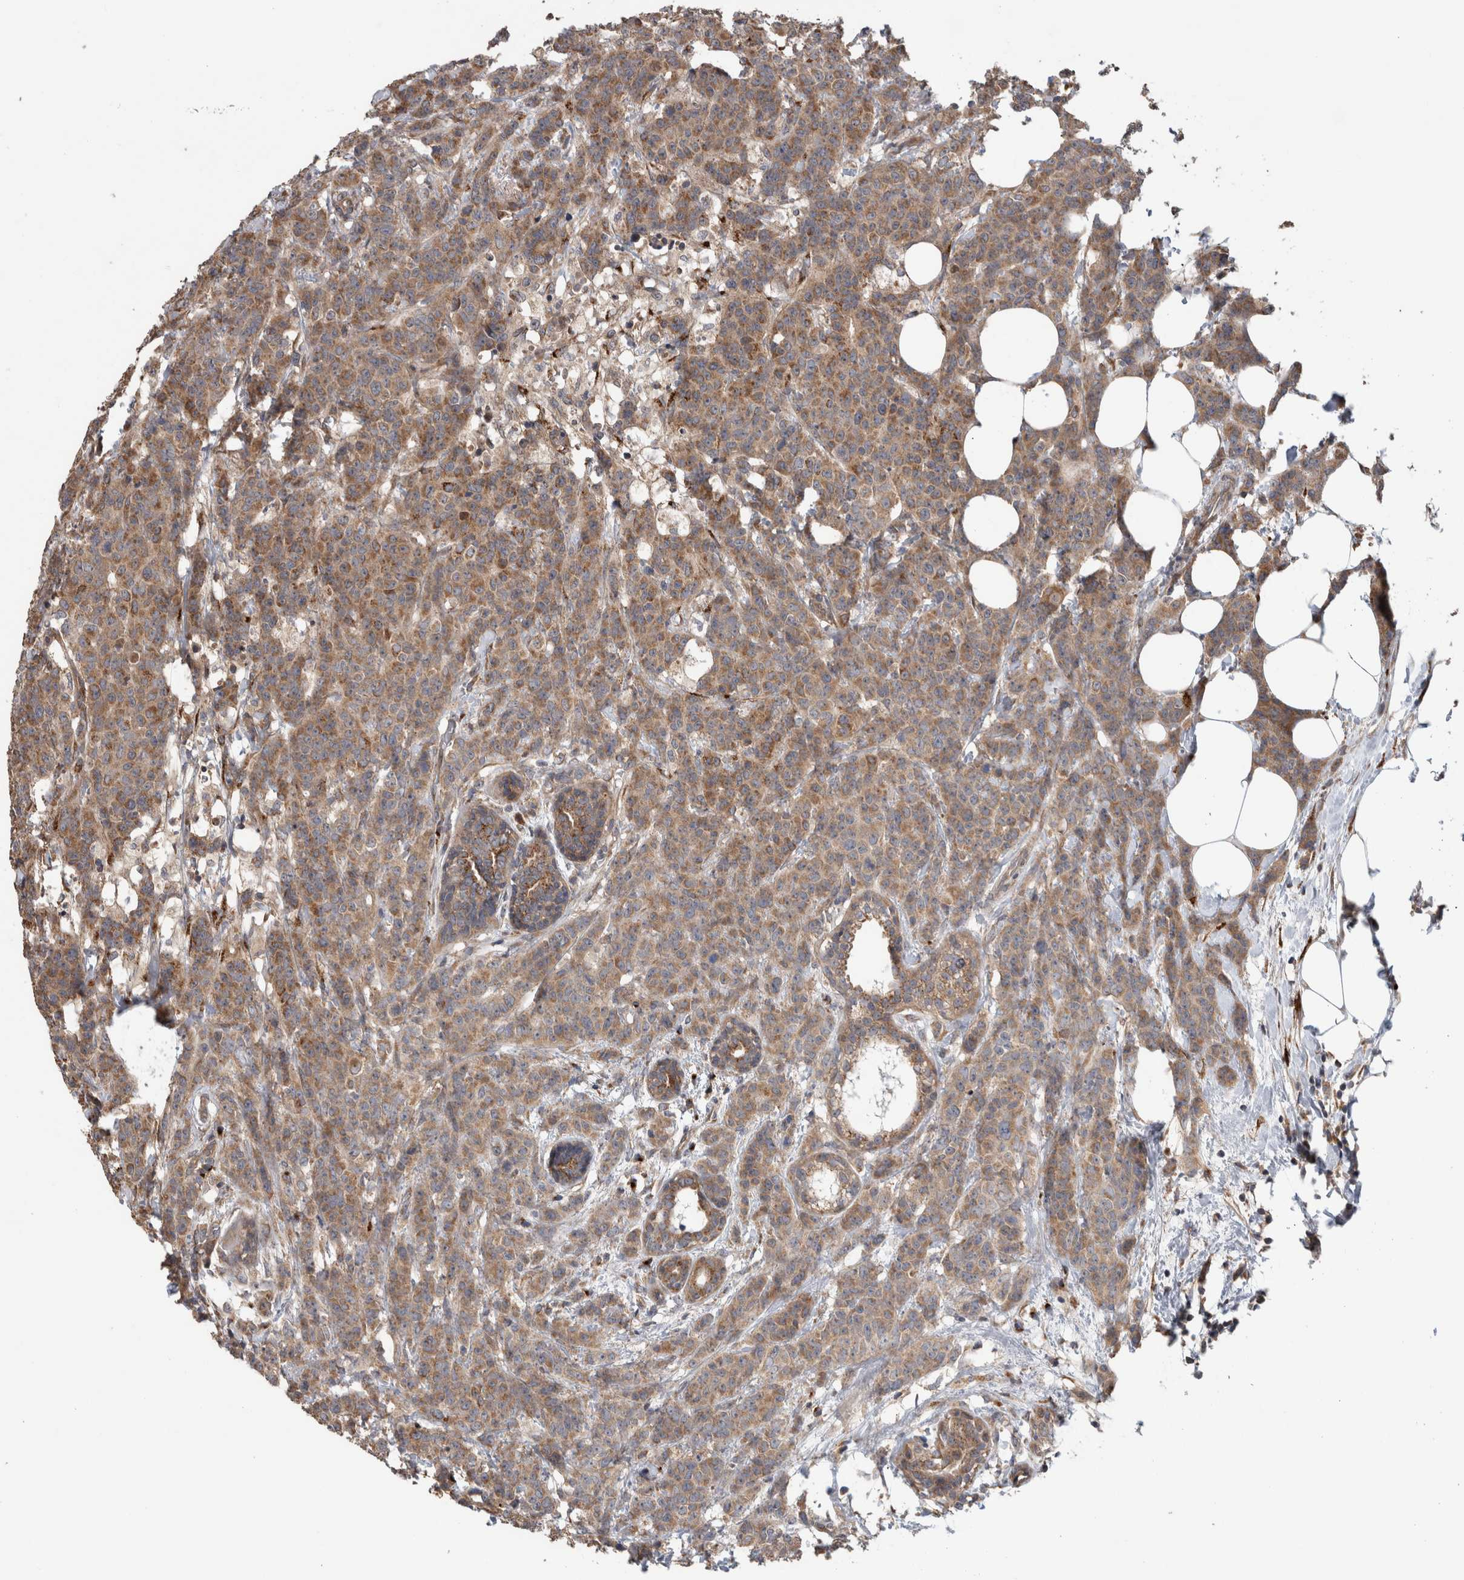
{"staining": {"intensity": "moderate", "quantity": ">75%", "location": "cytoplasmic/membranous"}, "tissue": "breast cancer", "cell_type": "Tumor cells", "image_type": "cancer", "snomed": [{"axis": "morphology", "description": "Normal tissue, NOS"}, {"axis": "morphology", "description": "Duct carcinoma"}, {"axis": "topography", "description": "Breast"}], "caption": "Tumor cells display medium levels of moderate cytoplasmic/membranous positivity in about >75% of cells in human breast infiltrating ductal carcinoma.", "gene": "TRIM5", "patient": {"sex": "female", "age": 40}}